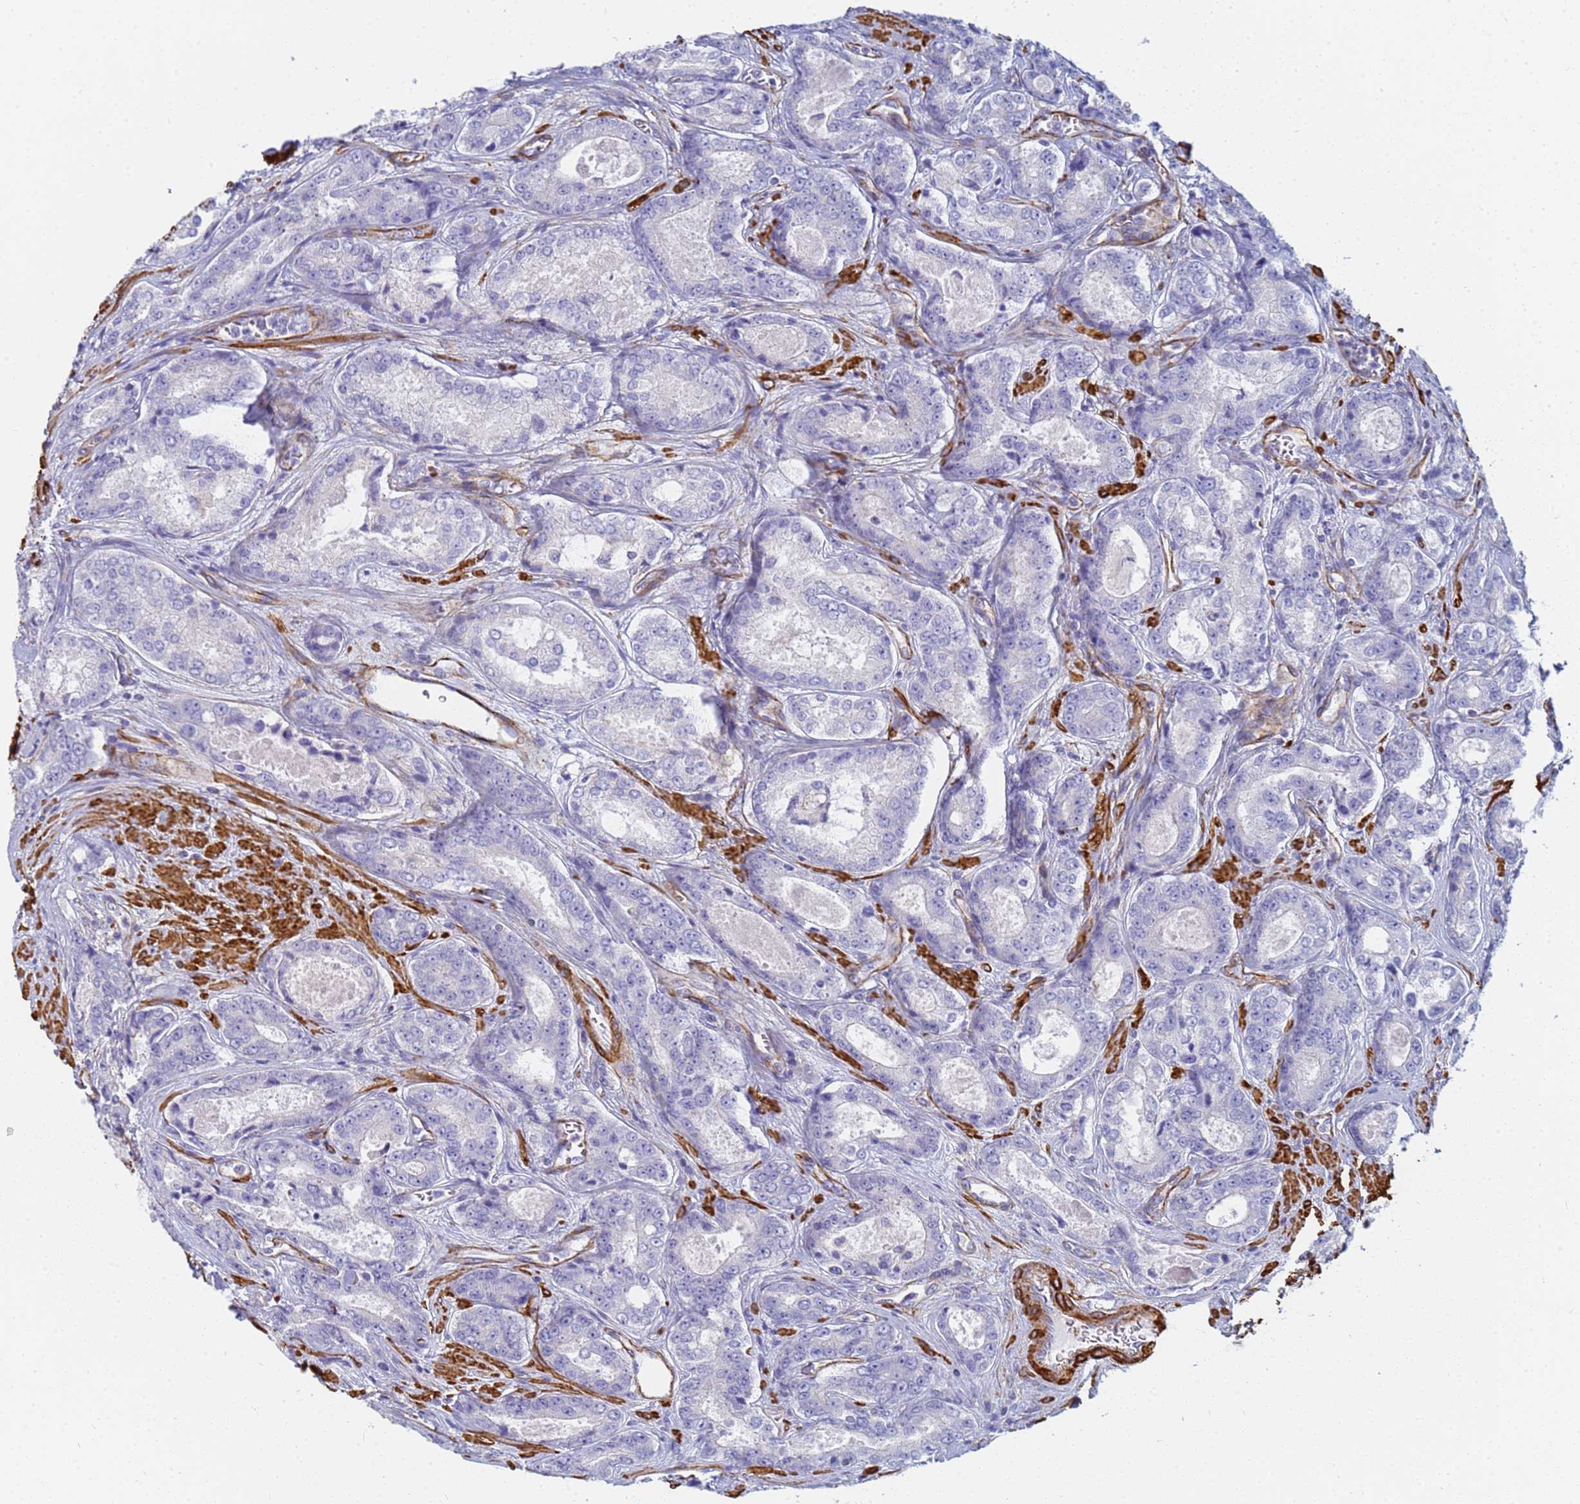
{"staining": {"intensity": "negative", "quantity": "none", "location": "none"}, "tissue": "prostate cancer", "cell_type": "Tumor cells", "image_type": "cancer", "snomed": [{"axis": "morphology", "description": "Adenocarcinoma, Low grade"}, {"axis": "topography", "description": "Prostate"}], "caption": "A micrograph of prostate low-grade adenocarcinoma stained for a protein shows no brown staining in tumor cells.", "gene": "TPM1", "patient": {"sex": "male", "age": 68}}